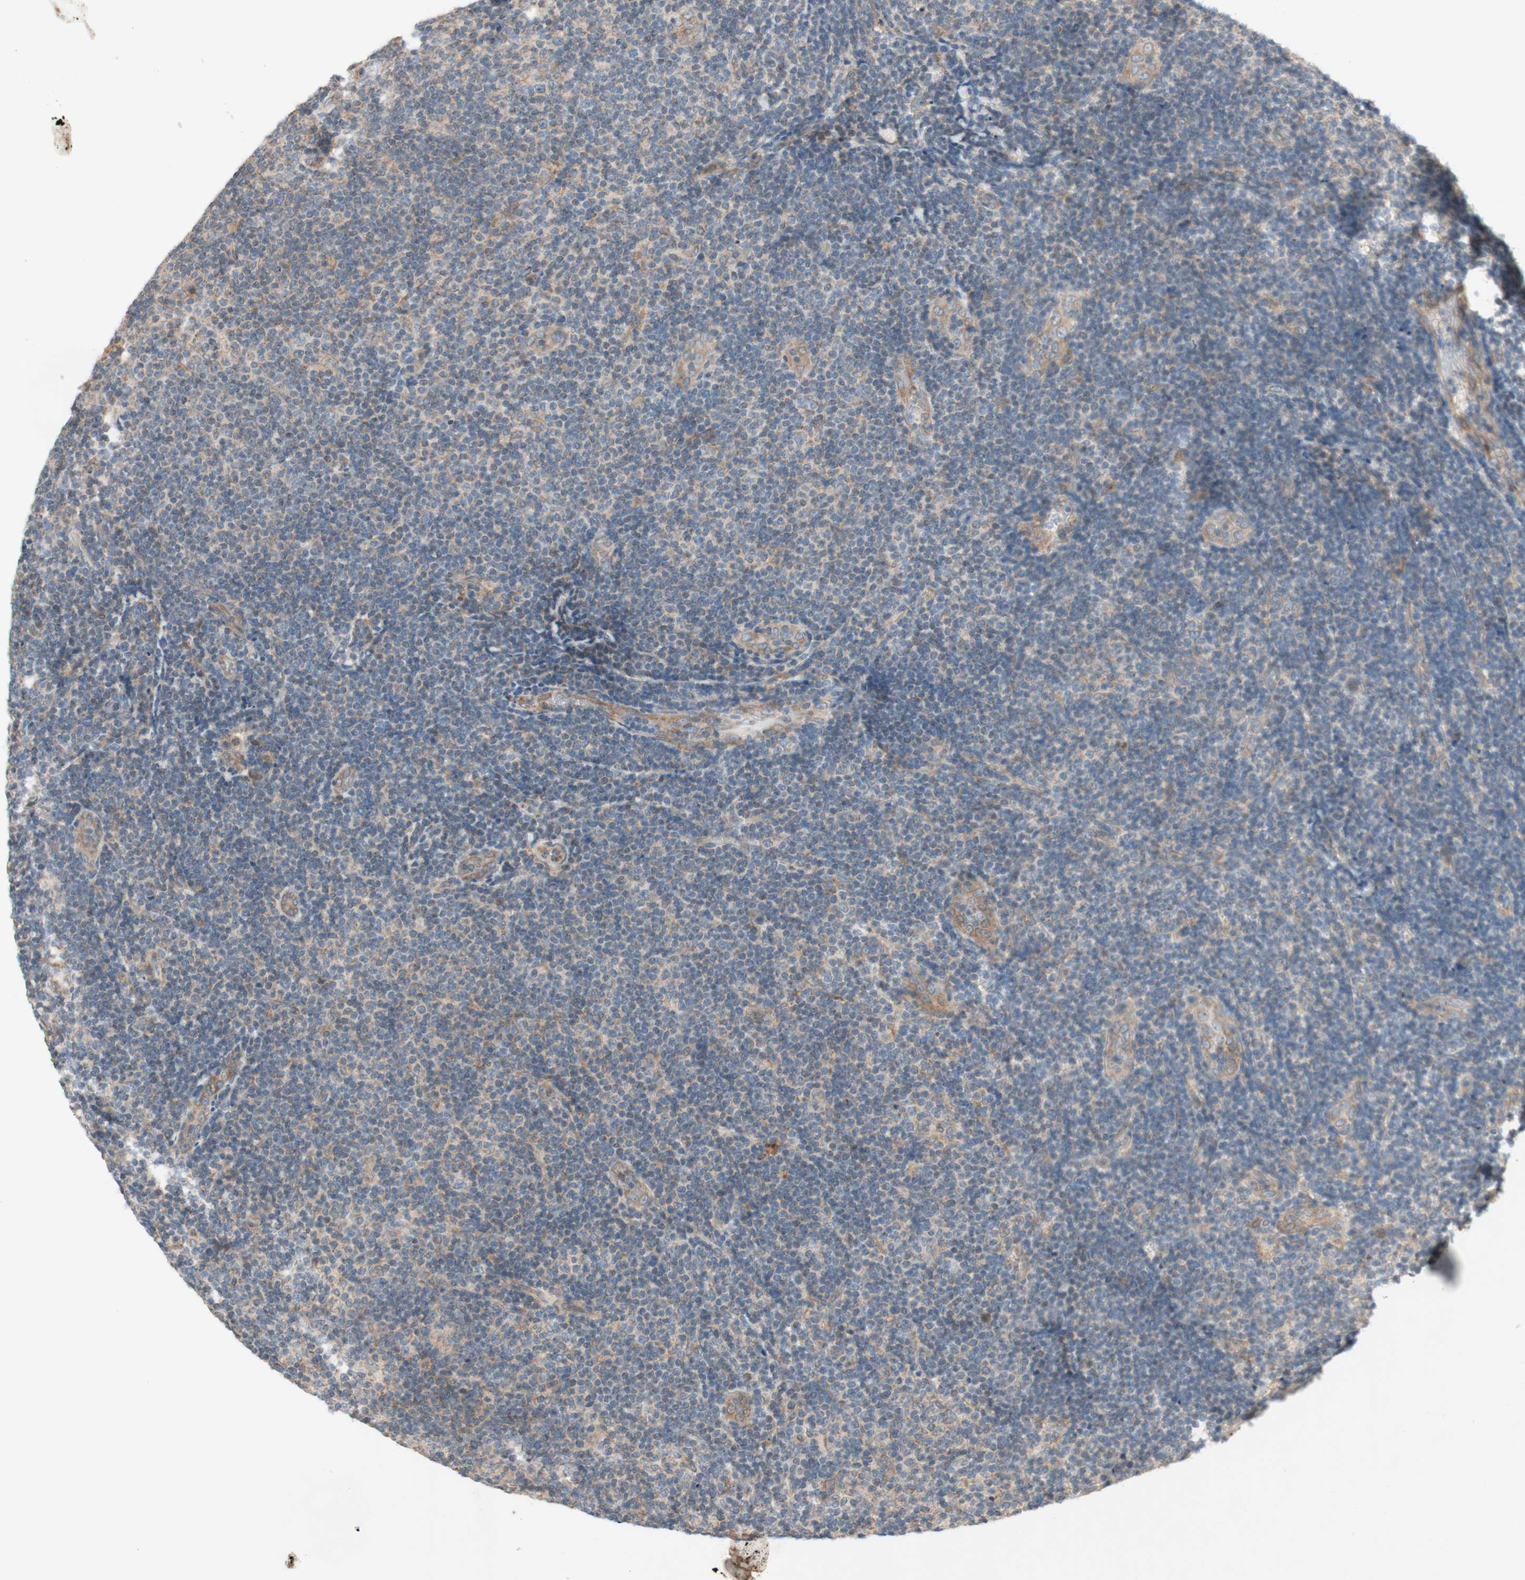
{"staining": {"intensity": "weak", "quantity": "25%-75%", "location": "cytoplasmic/membranous"}, "tissue": "lymphoma", "cell_type": "Tumor cells", "image_type": "cancer", "snomed": [{"axis": "morphology", "description": "Malignant lymphoma, non-Hodgkin's type, Low grade"}, {"axis": "topography", "description": "Lymph node"}], "caption": "Immunohistochemistry (IHC) of human malignant lymphoma, non-Hodgkin's type (low-grade) exhibits low levels of weak cytoplasmic/membranous expression in approximately 25%-75% of tumor cells.", "gene": "SOCS2", "patient": {"sex": "male", "age": 83}}